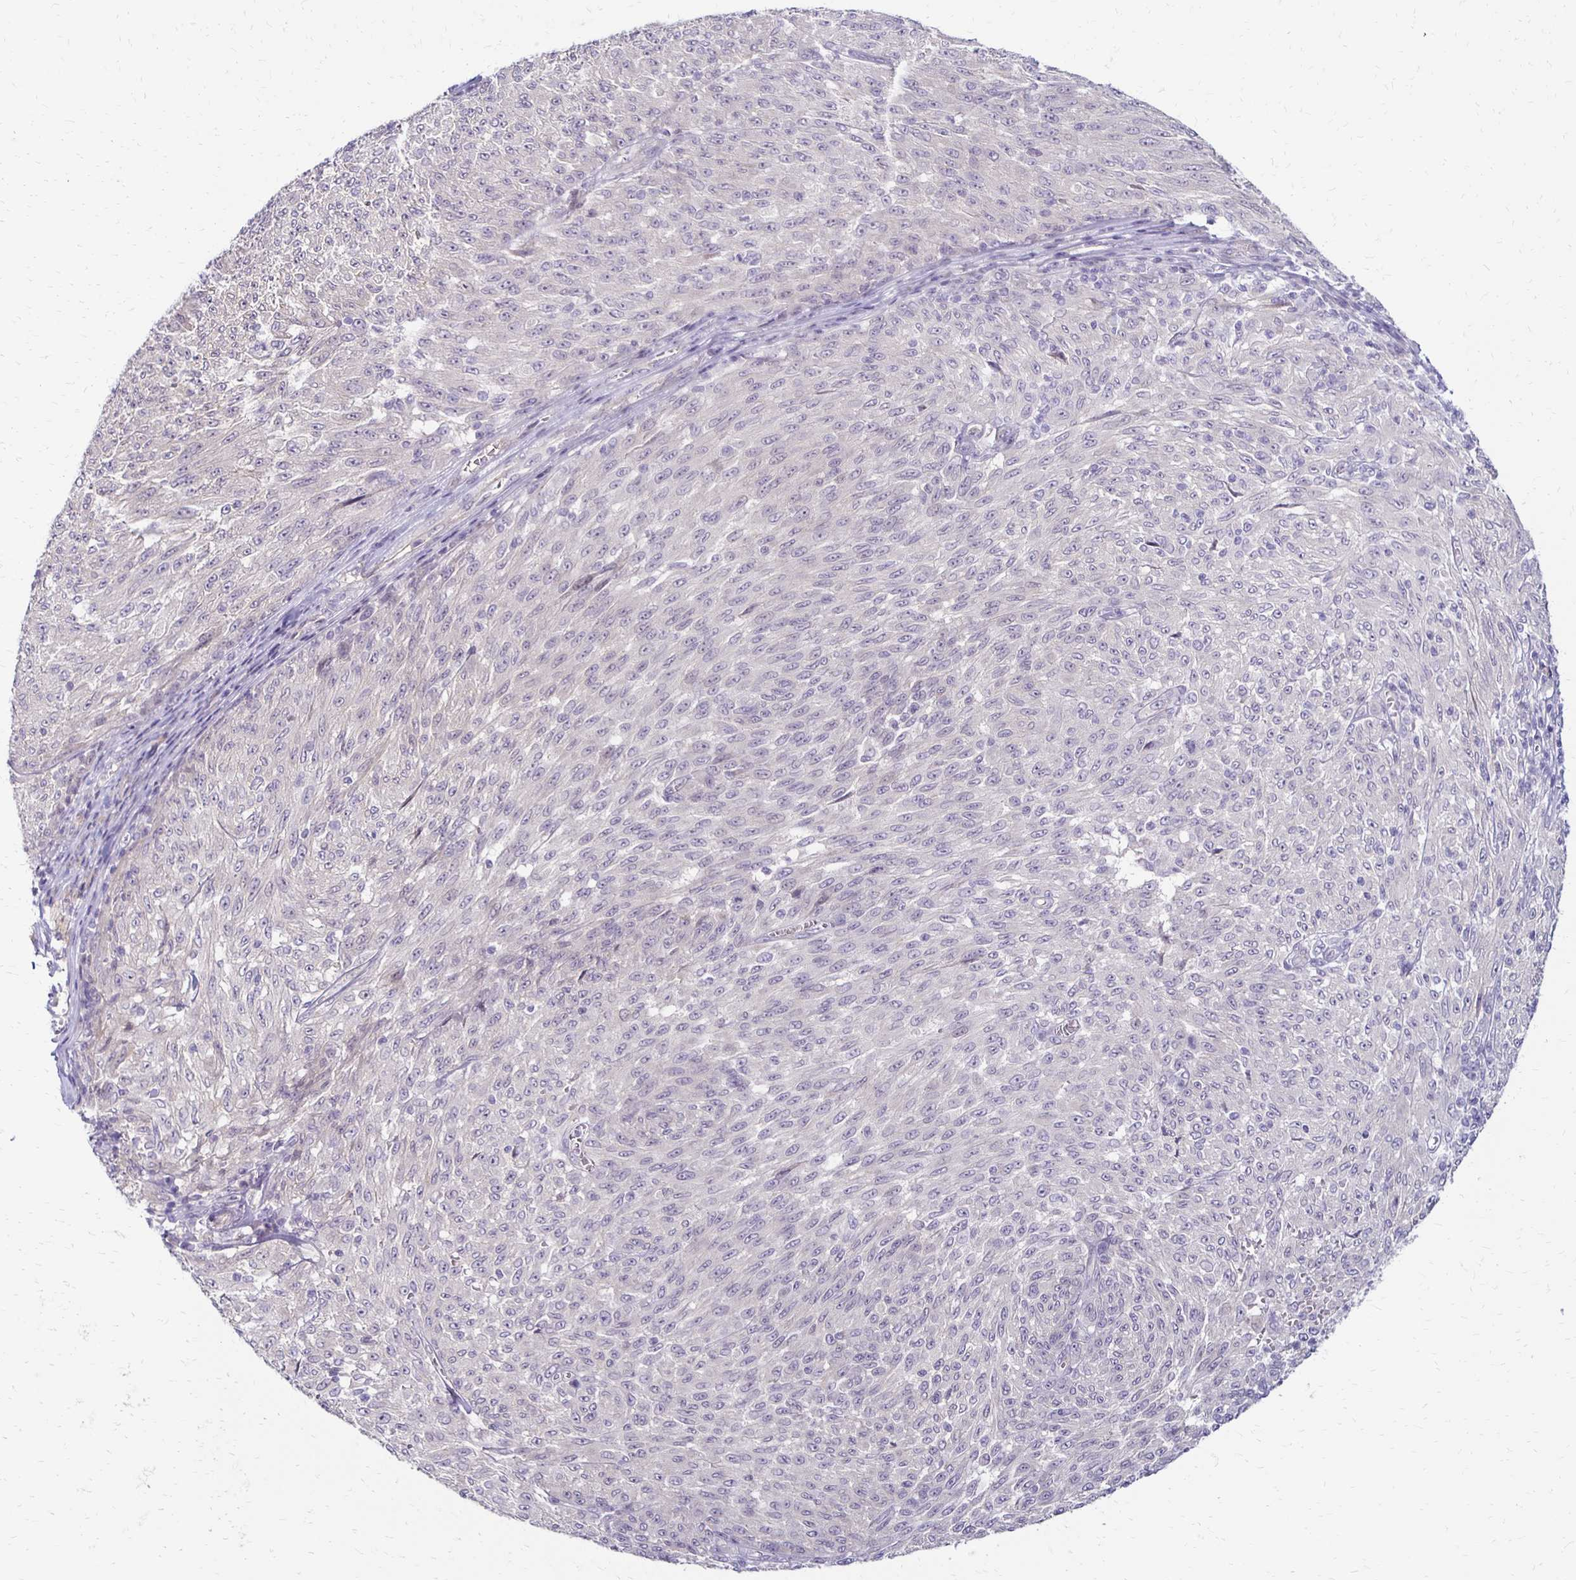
{"staining": {"intensity": "negative", "quantity": "none", "location": "none"}, "tissue": "melanoma", "cell_type": "Tumor cells", "image_type": "cancer", "snomed": [{"axis": "morphology", "description": "Malignant melanoma, NOS"}, {"axis": "topography", "description": "Skin"}], "caption": "Tumor cells are negative for brown protein staining in malignant melanoma.", "gene": "KATNBL1", "patient": {"sex": "male", "age": 85}}